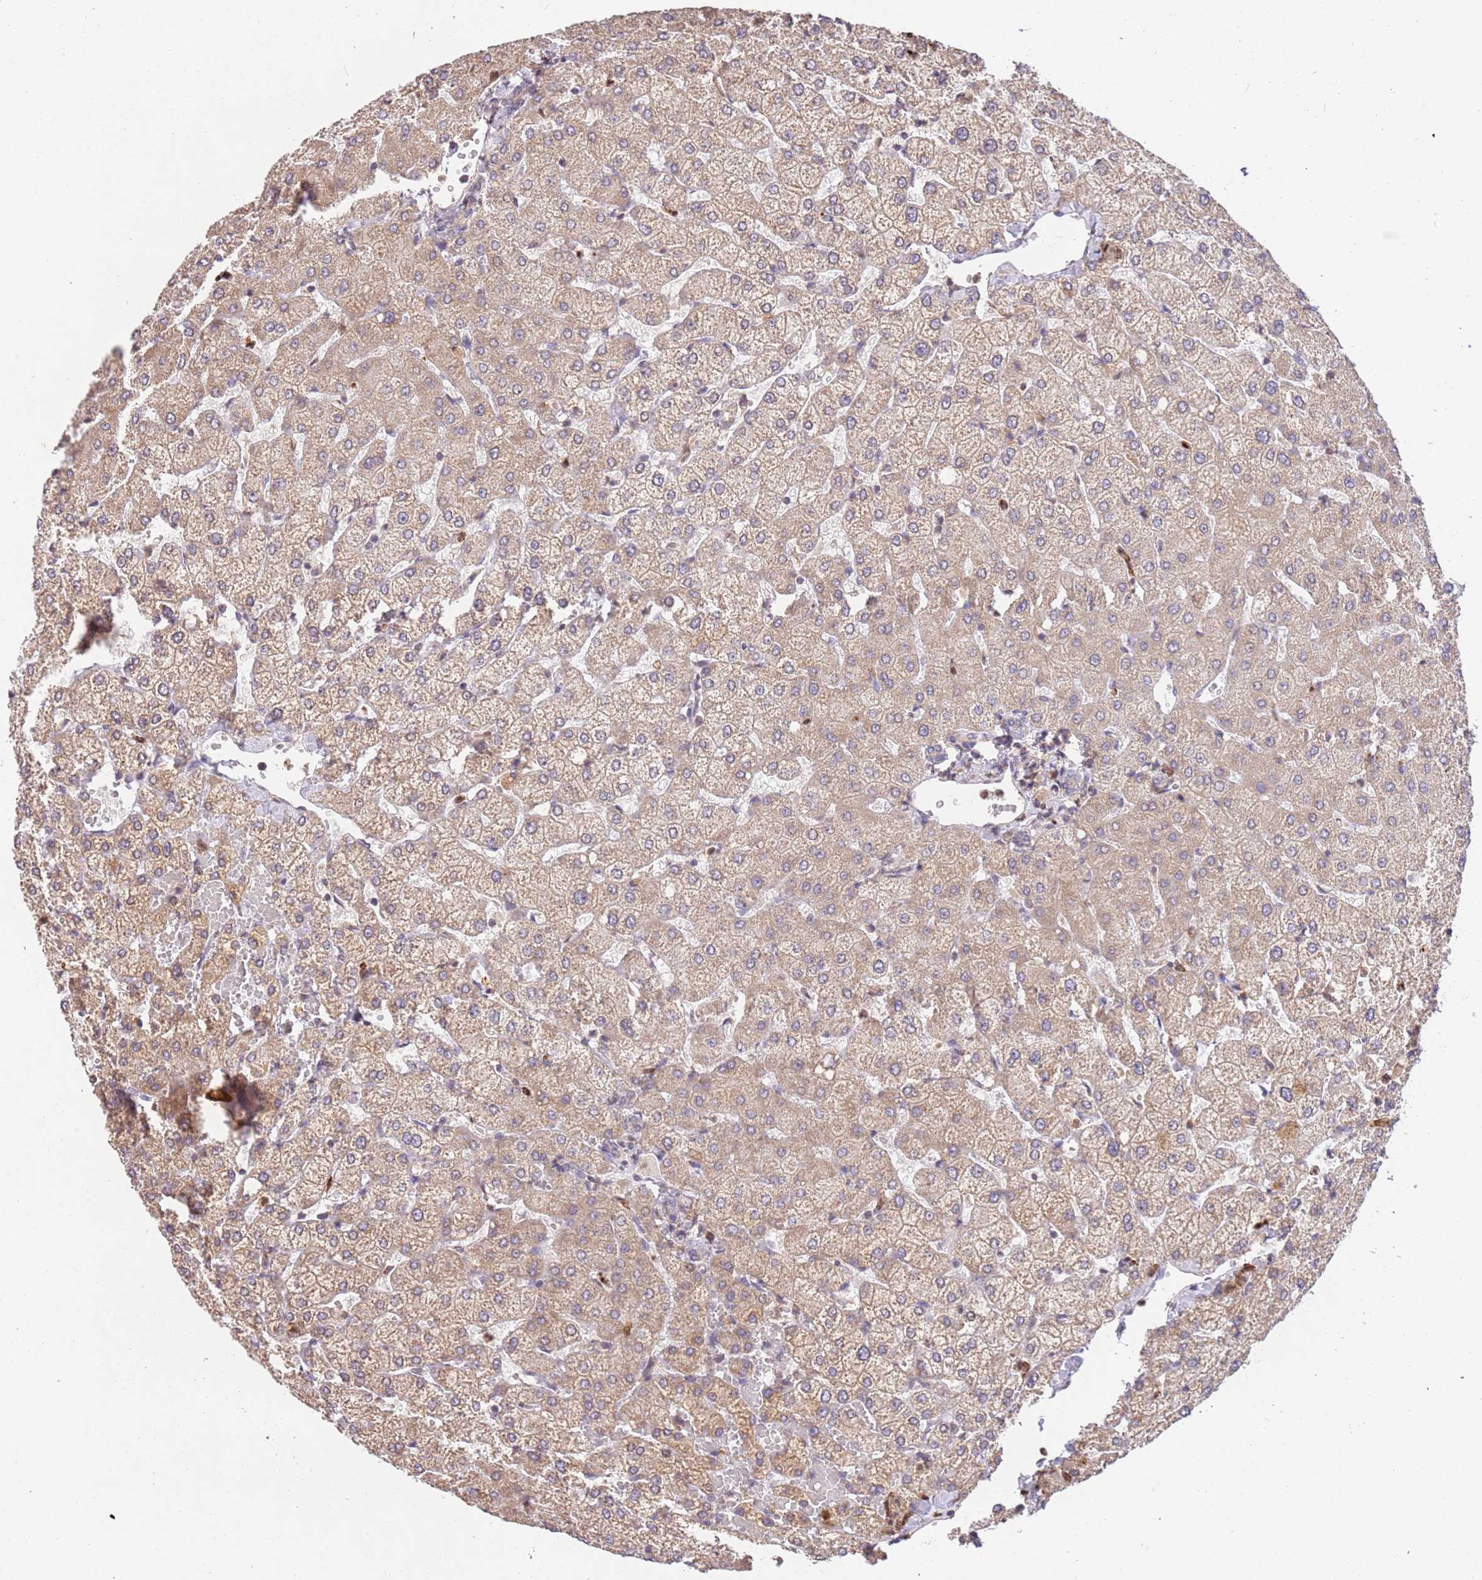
{"staining": {"intensity": "negative", "quantity": "none", "location": "none"}, "tissue": "liver", "cell_type": "Cholangiocytes", "image_type": "normal", "snomed": [{"axis": "morphology", "description": "Normal tissue, NOS"}, {"axis": "topography", "description": "Liver"}], "caption": "An immunohistochemistry (IHC) histopathology image of benign liver is shown. There is no staining in cholangiocytes of liver. (DAB IHC, high magnification).", "gene": "SLC16A4", "patient": {"sex": "female", "age": 54}}